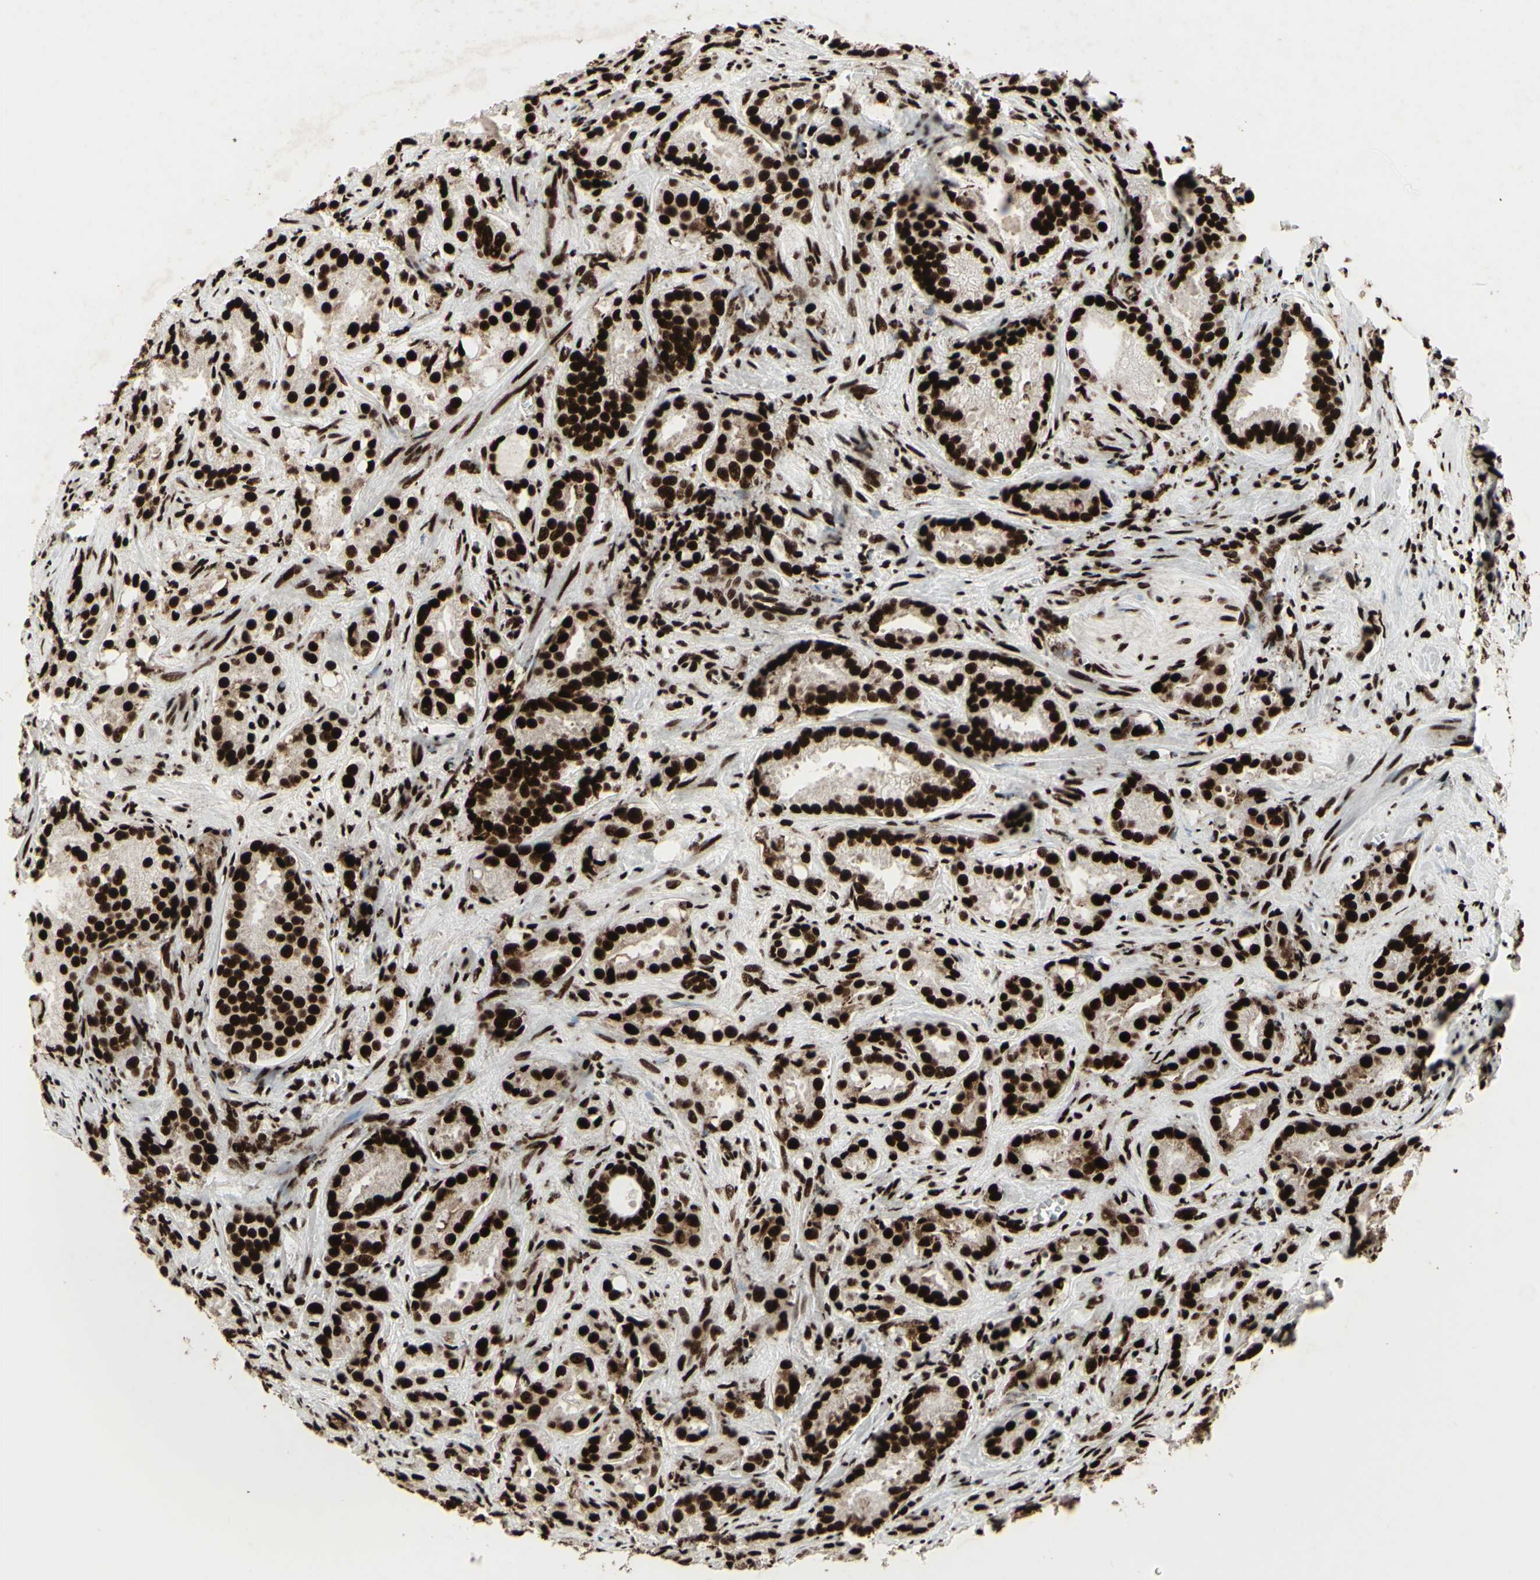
{"staining": {"intensity": "strong", "quantity": ">75%", "location": "nuclear"}, "tissue": "prostate cancer", "cell_type": "Tumor cells", "image_type": "cancer", "snomed": [{"axis": "morphology", "description": "Adenocarcinoma, High grade"}, {"axis": "topography", "description": "Prostate"}], "caption": "Protein expression analysis of human prostate cancer reveals strong nuclear expression in approximately >75% of tumor cells.", "gene": "U2AF2", "patient": {"sex": "male", "age": 64}}